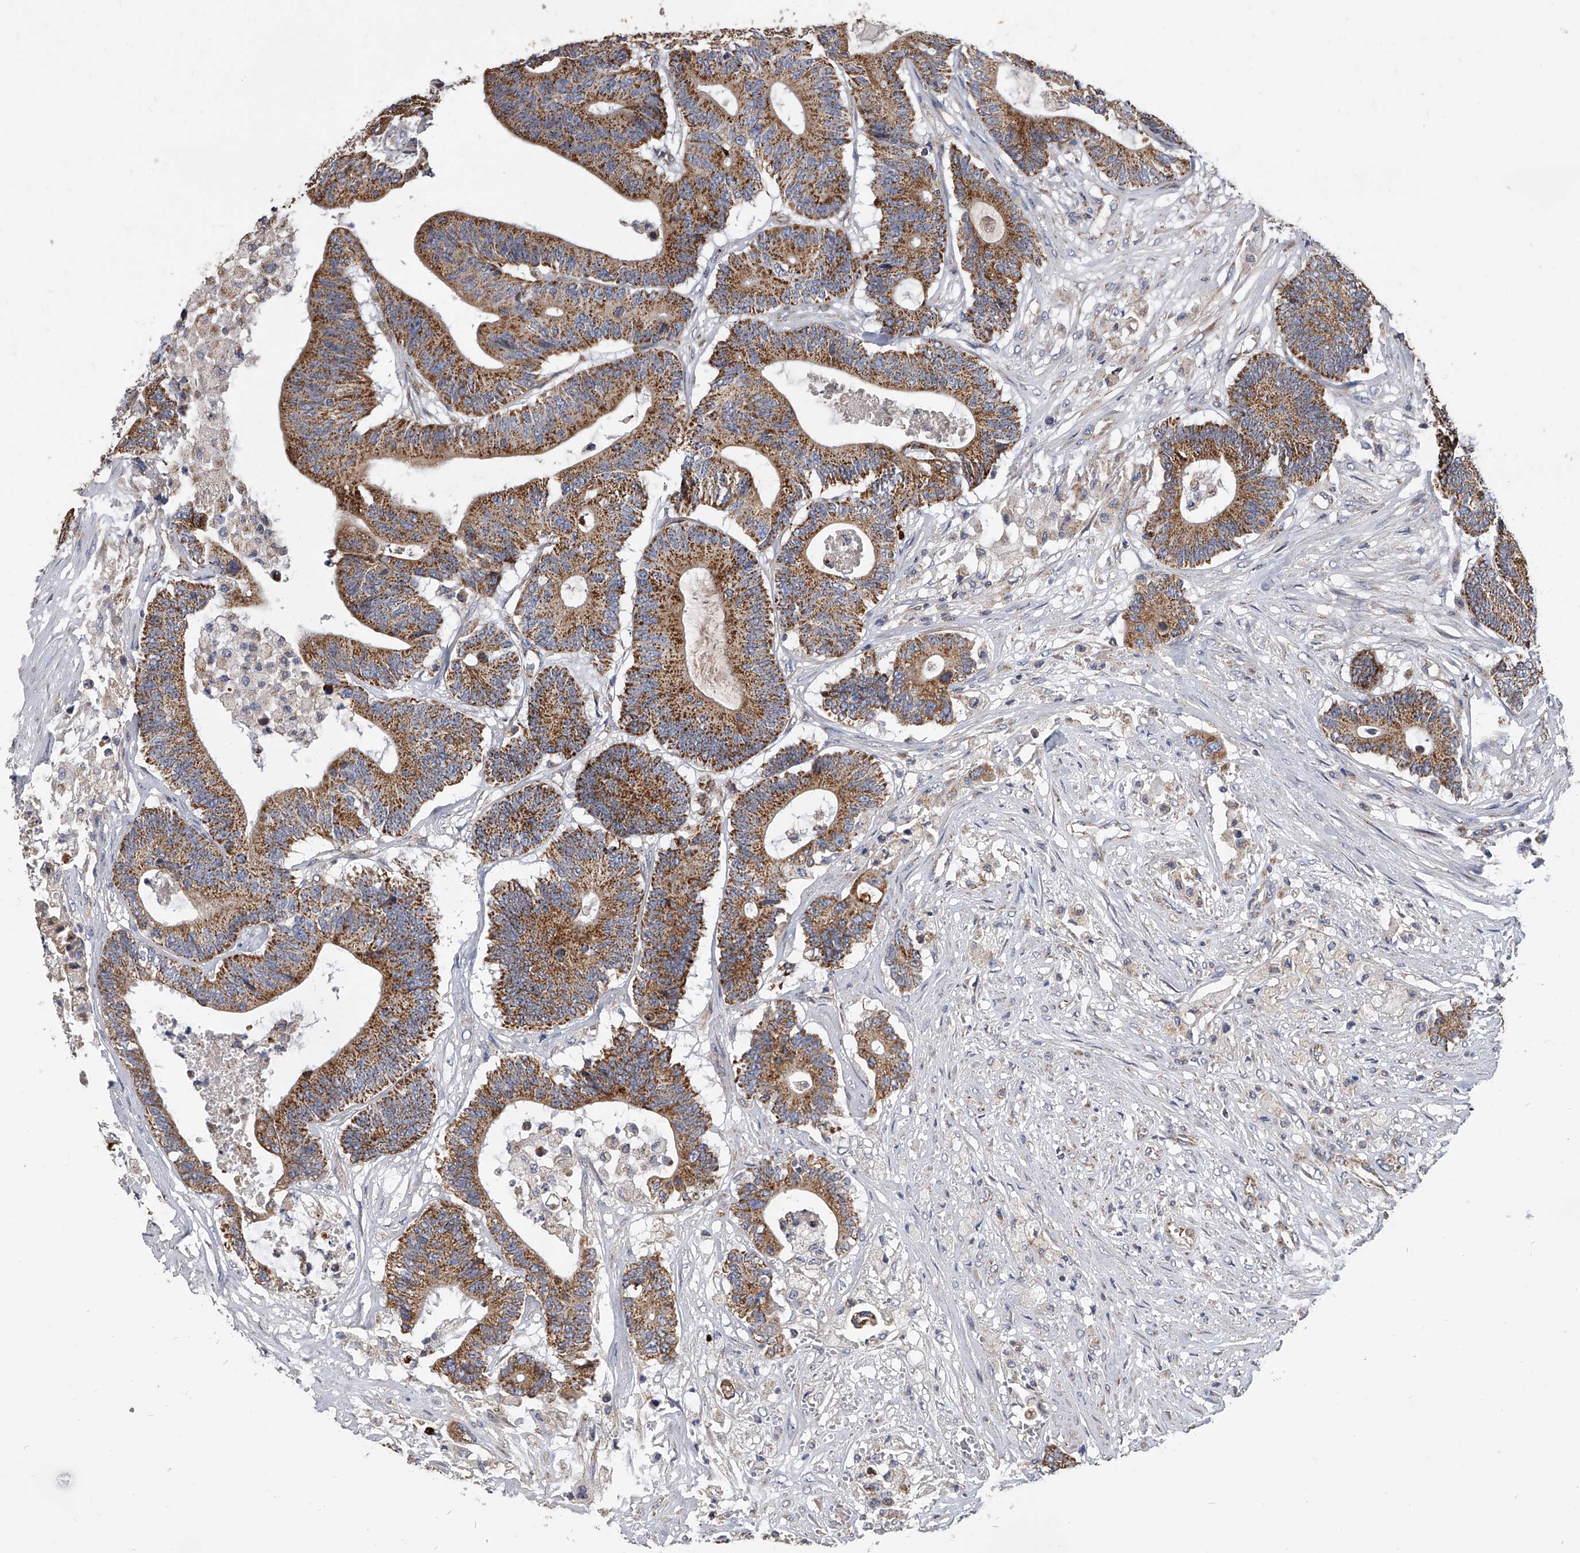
{"staining": {"intensity": "strong", "quantity": ">75%", "location": "cytoplasmic/membranous"}, "tissue": "colorectal cancer", "cell_type": "Tumor cells", "image_type": "cancer", "snomed": [{"axis": "morphology", "description": "Adenocarcinoma, NOS"}, {"axis": "topography", "description": "Colon"}], "caption": "Human colorectal cancer (adenocarcinoma) stained with a protein marker demonstrates strong staining in tumor cells.", "gene": "MRPL28", "patient": {"sex": "female", "age": 84}}